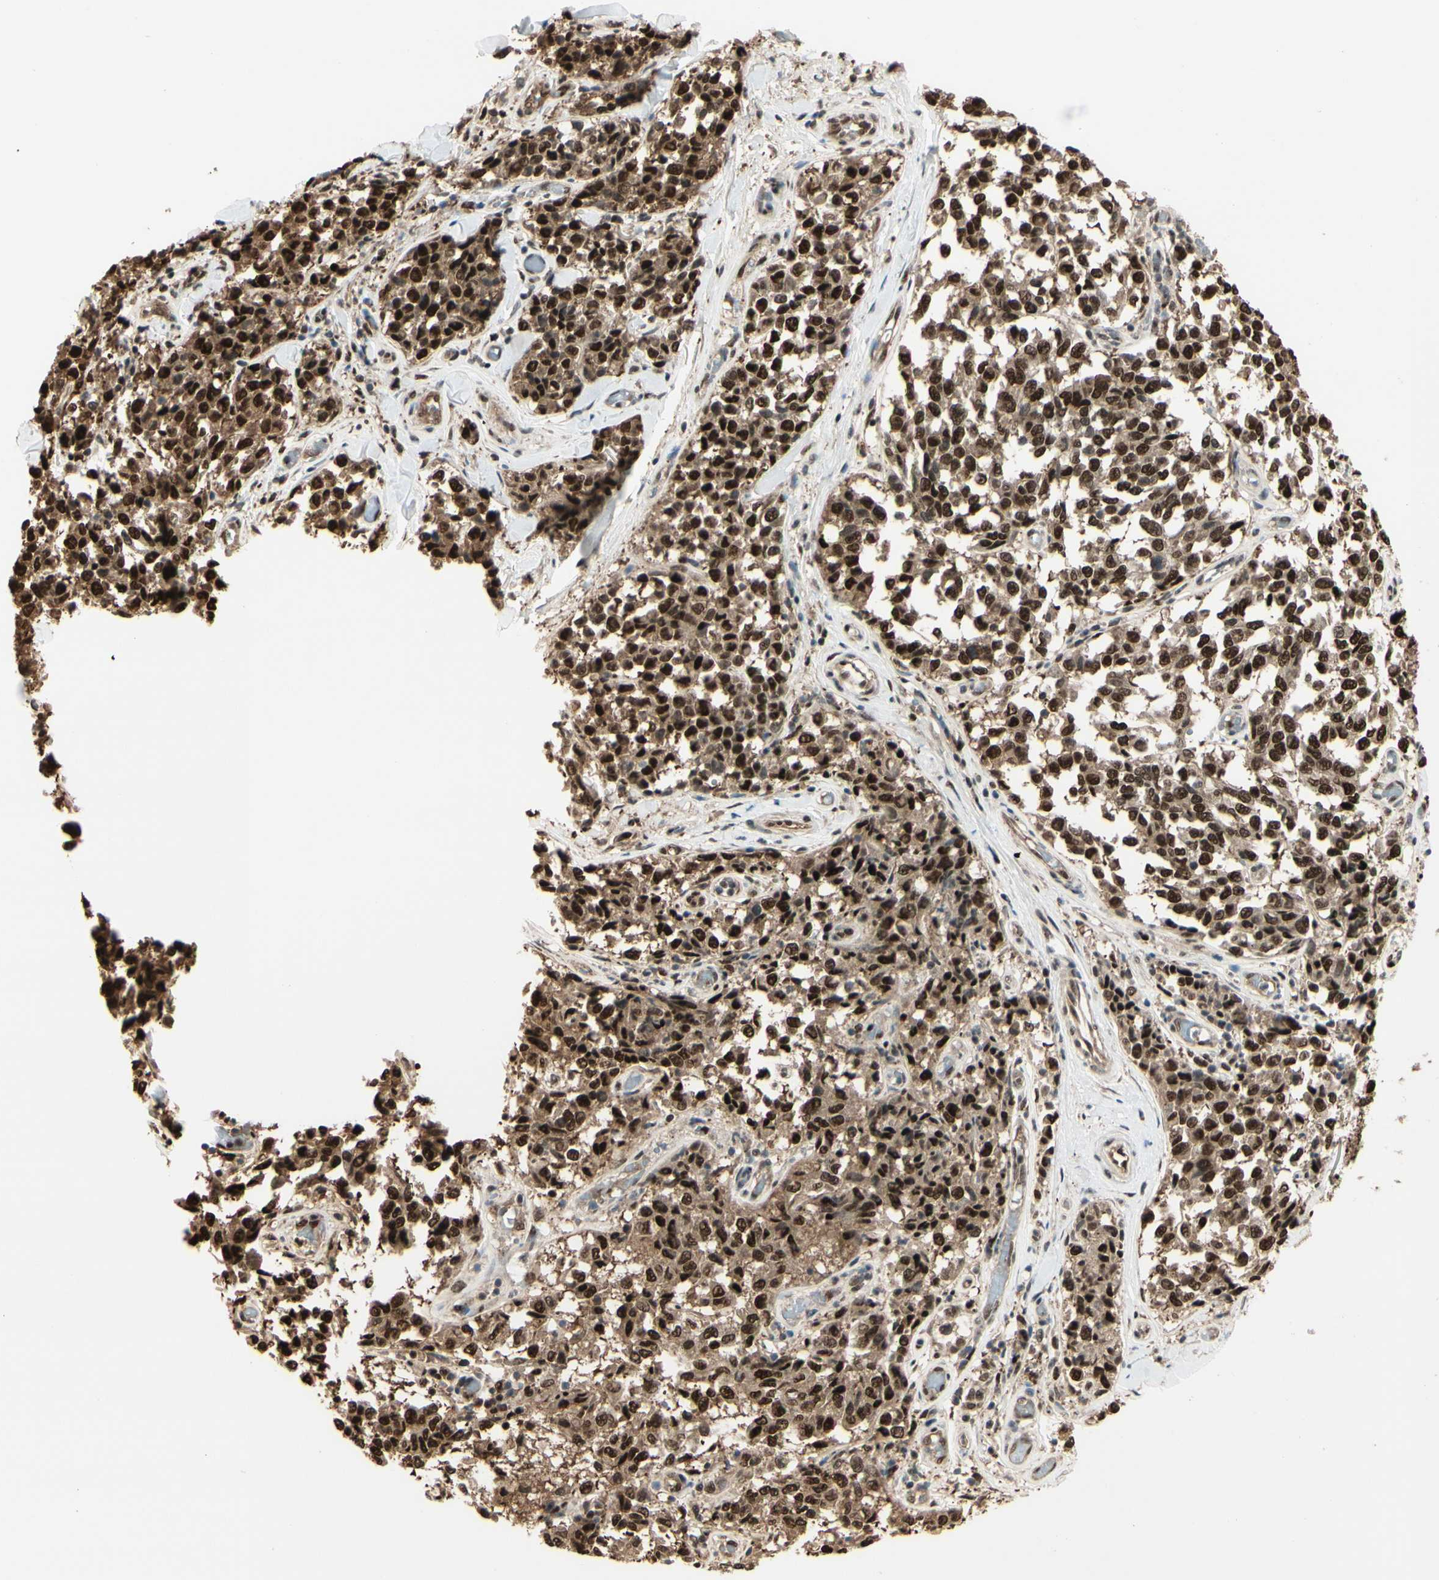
{"staining": {"intensity": "strong", "quantity": ">75%", "location": "cytoplasmic/membranous,nuclear"}, "tissue": "melanoma", "cell_type": "Tumor cells", "image_type": "cancer", "snomed": [{"axis": "morphology", "description": "Malignant melanoma, NOS"}, {"axis": "topography", "description": "Skin"}], "caption": "Immunohistochemistry (IHC) micrograph of human malignant melanoma stained for a protein (brown), which demonstrates high levels of strong cytoplasmic/membranous and nuclear positivity in approximately >75% of tumor cells.", "gene": "HSF1", "patient": {"sex": "female", "age": 64}}